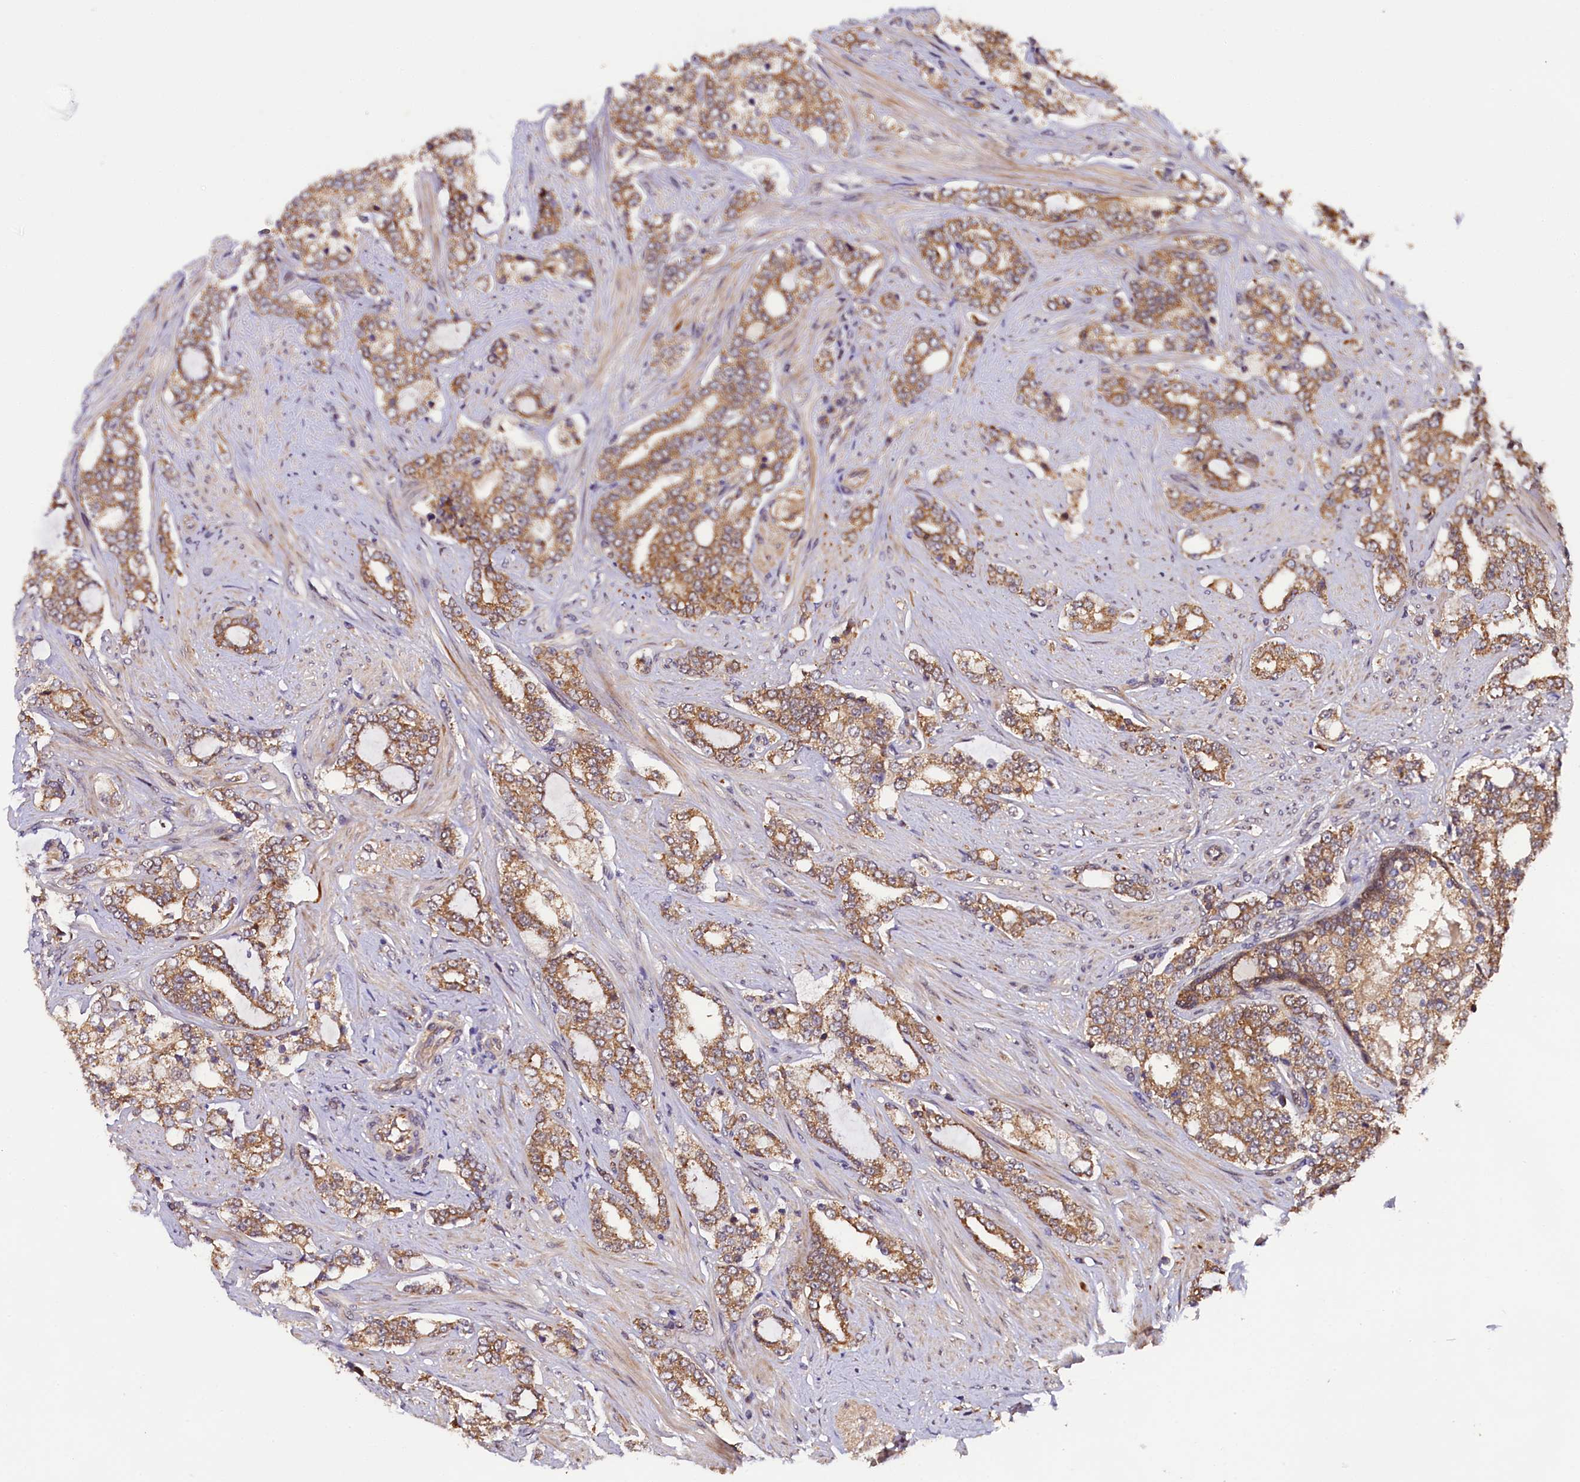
{"staining": {"intensity": "moderate", "quantity": ">75%", "location": "cytoplasmic/membranous"}, "tissue": "prostate cancer", "cell_type": "Tumor cells", "image_type": "cancer", "snomed": [{"axis": "morphology", "description": "Adenocarcinoma, High grade"}, {"axis": "topography", "description": "Prostate"}], "caption": "The immunohistochemical stain highlights moderate cytoplasmic/membranous expression in tumor cells of prostate cancer tissue.", "gene": "DOHH", "patient": {"sex": "male", "age": 64}}